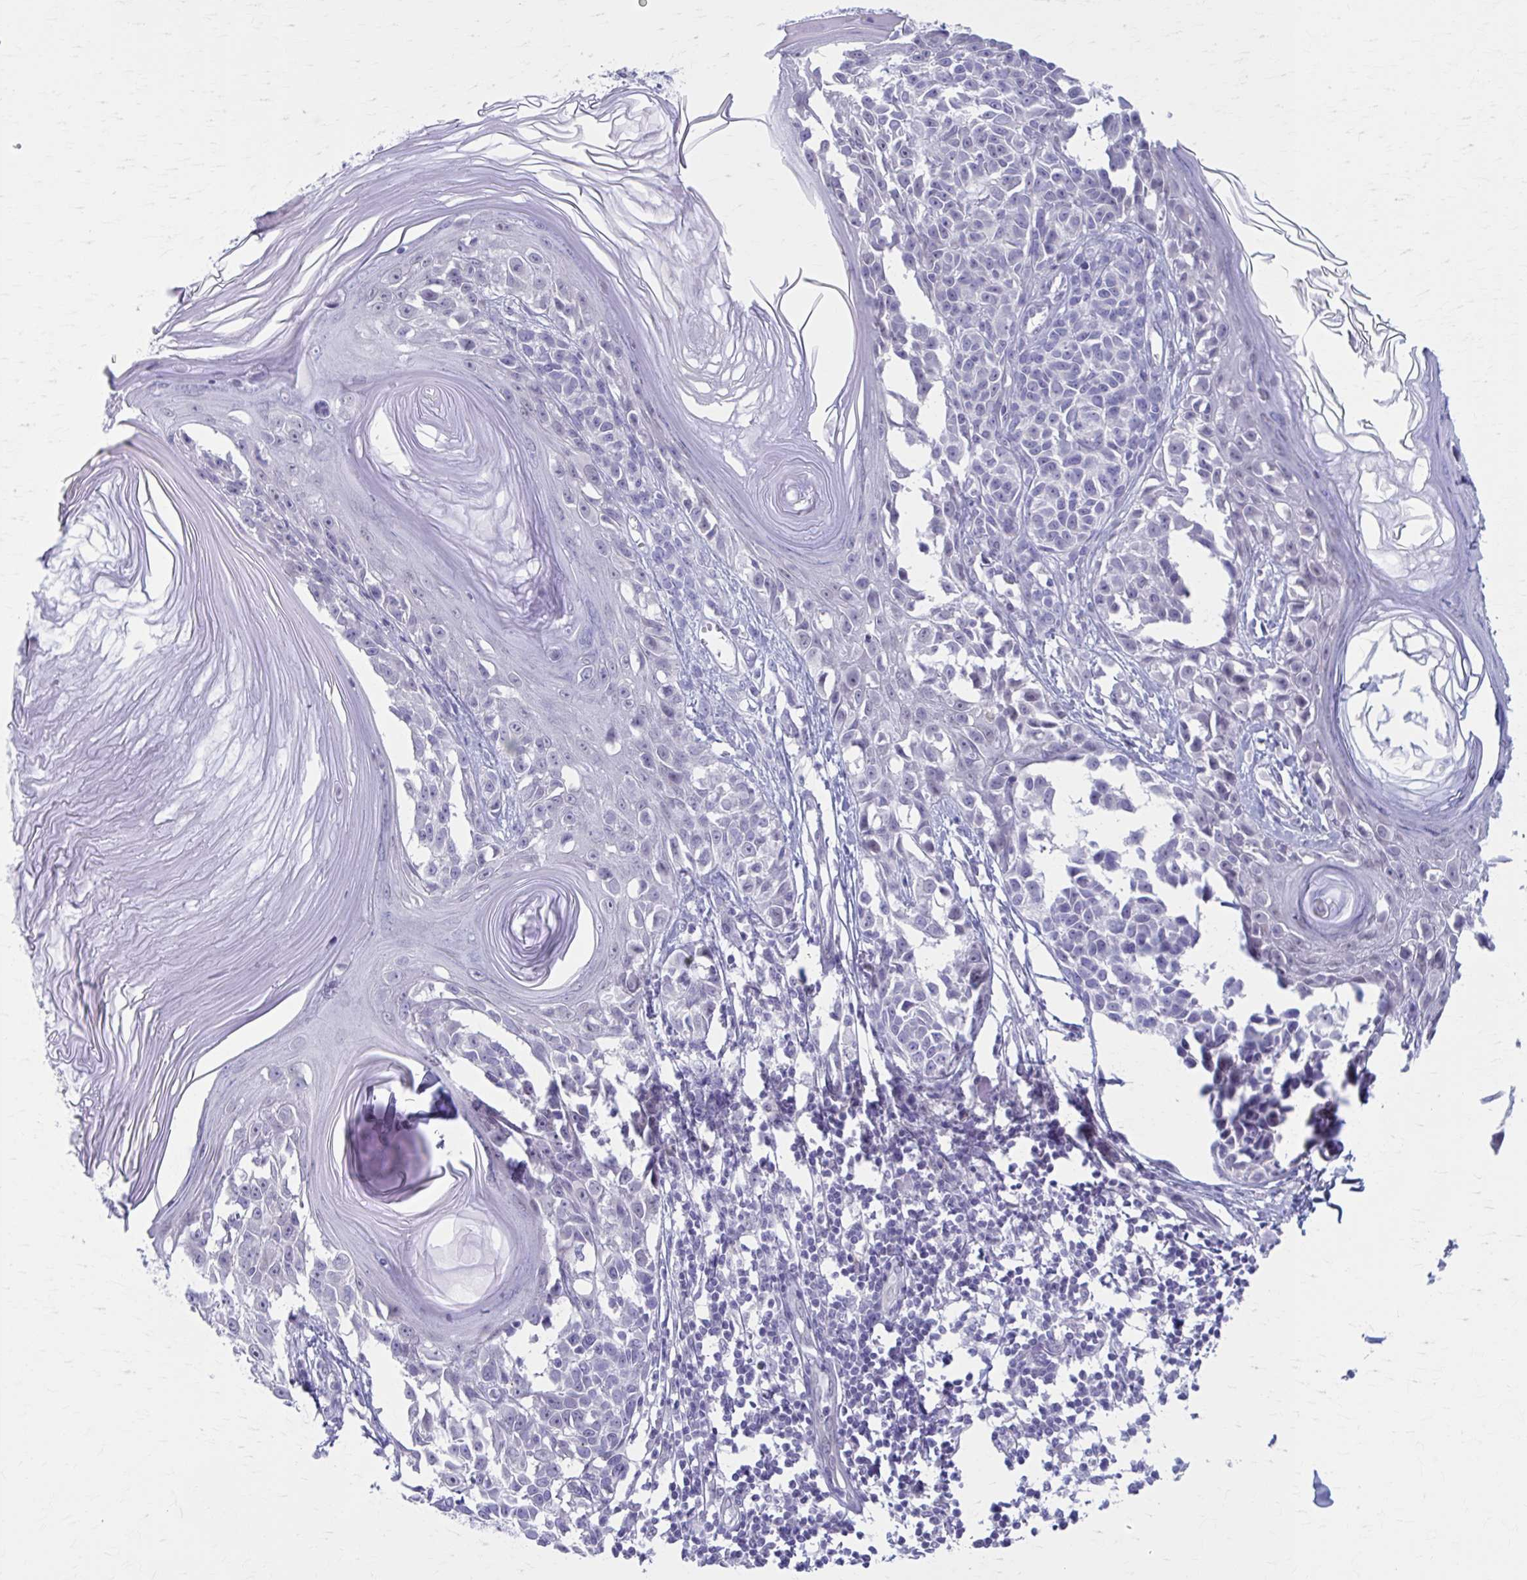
{"staining": {"intensity": "negative", "quantity": "none", "location": "none"}, "tissue": "melanoma", "cell_type": "Tumor cells", "image_type": "cancer", "snomed": [{"axis": "morphology", "description": "Malignant melanoma, NOS"}, {"axis": "topography", "description": "Skin"}], "caption": "Immunohistochemistry micrograph of neoplastic tissue: melanoma stained with DAB (3,3'-diaminobenzidine) exhibits no significant protein staining in tumor cells.", "gene": "CCDC105", "patient": {"sex": "male", "age": 73}}